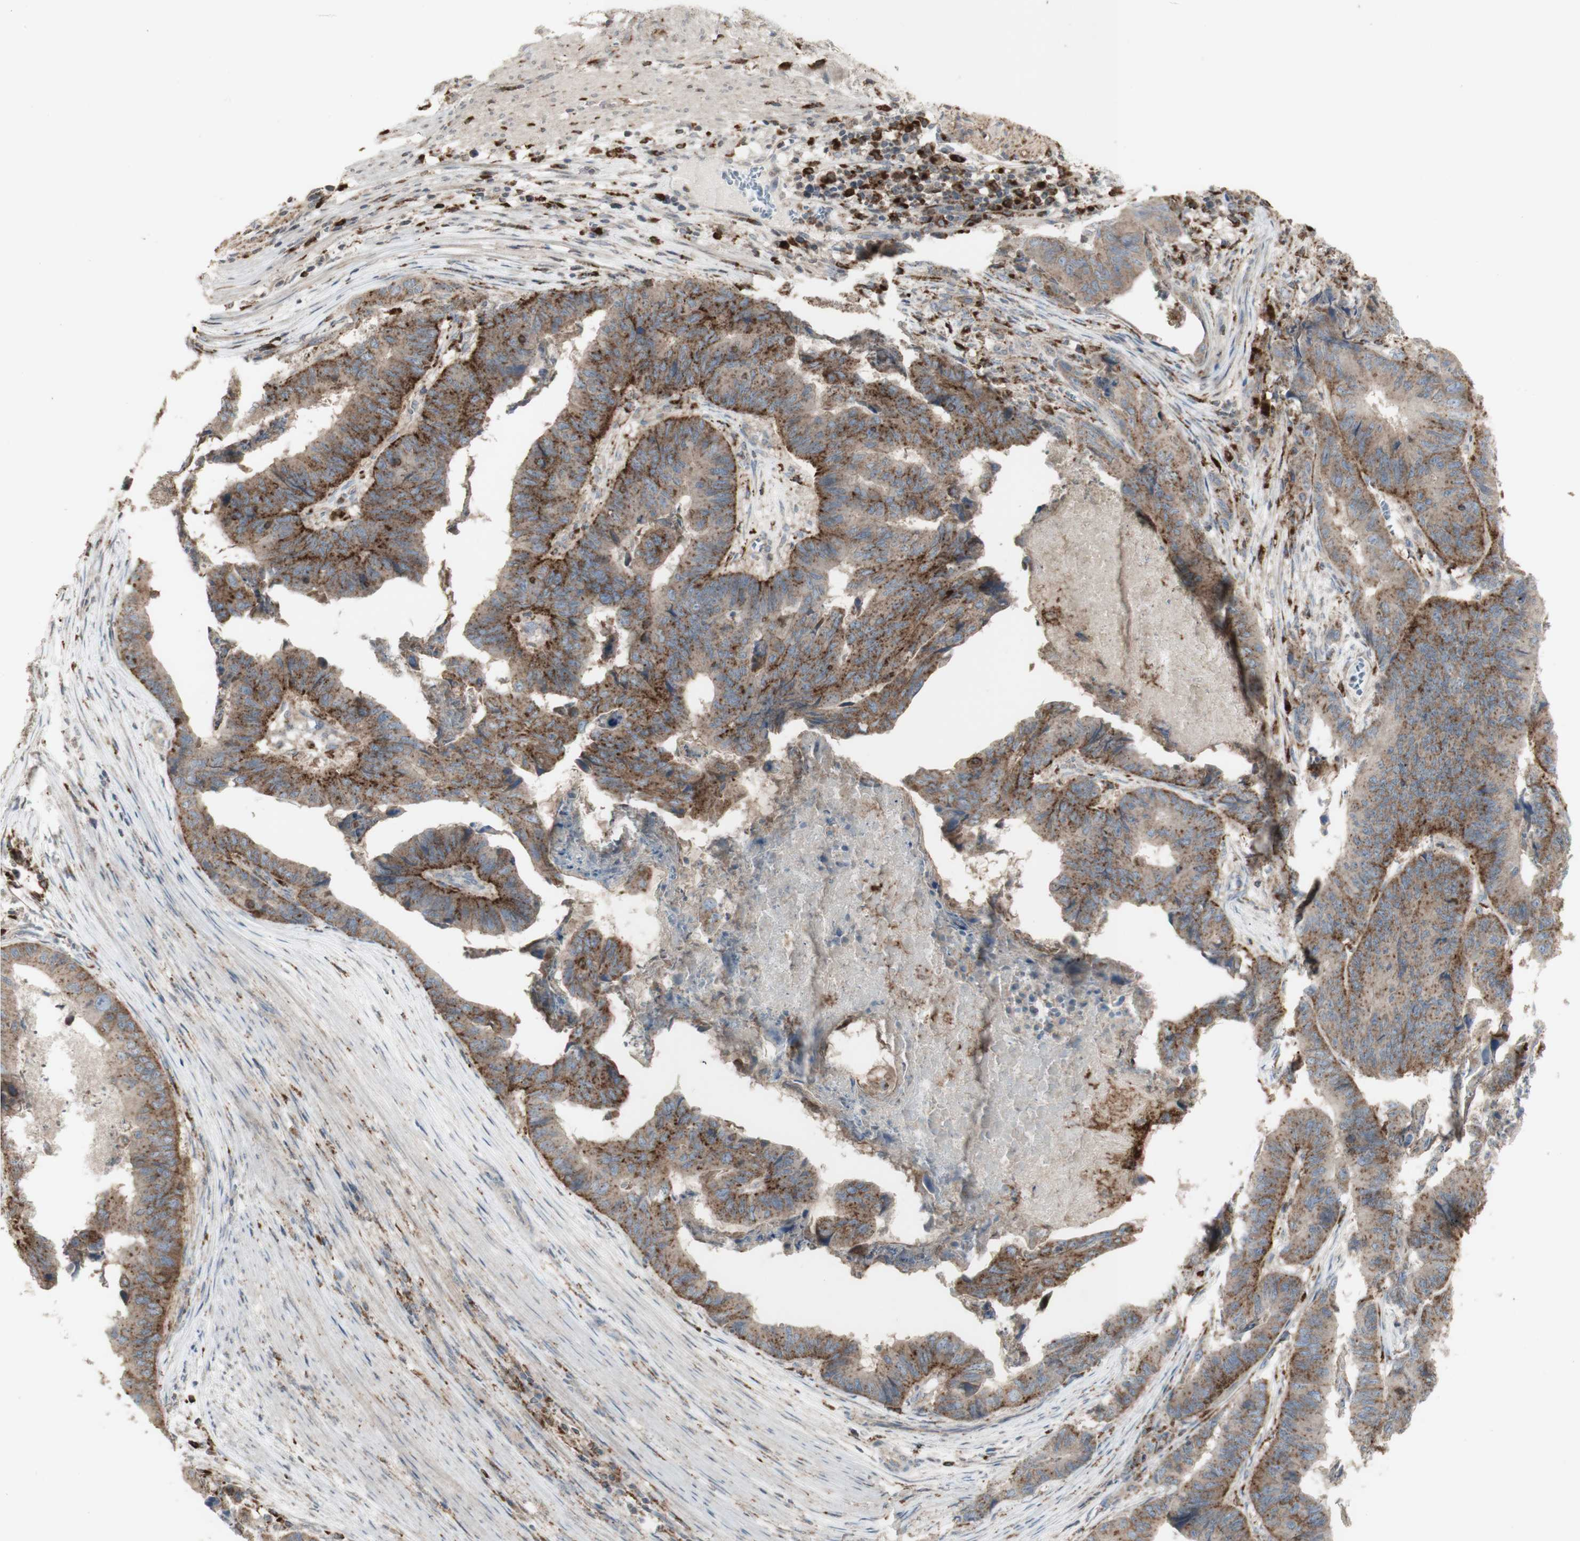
{"staining": {"intensity": "moderate", "quantity": ">75%", "location": "cytoplasmic/membranous"}, "tissue": "stomach cancer", "cell_type": "Tumor cells", "image_type": "cancer", "snomed": [{"axis": "morphology", "description": "Adenocarcinoma, NOS"}, {"axis": "topography", "description": "Stomach, lower"}], "caption": "Immunohistochemical staining of human stomach cancer (adenocarcinoma) demonstrates moderate cytoplasmic/membranous protein positivity in approximately >75% of tumor cells.", "gene": "ATP6V1E1", "patient": {"sex": "male", "age": 77}}